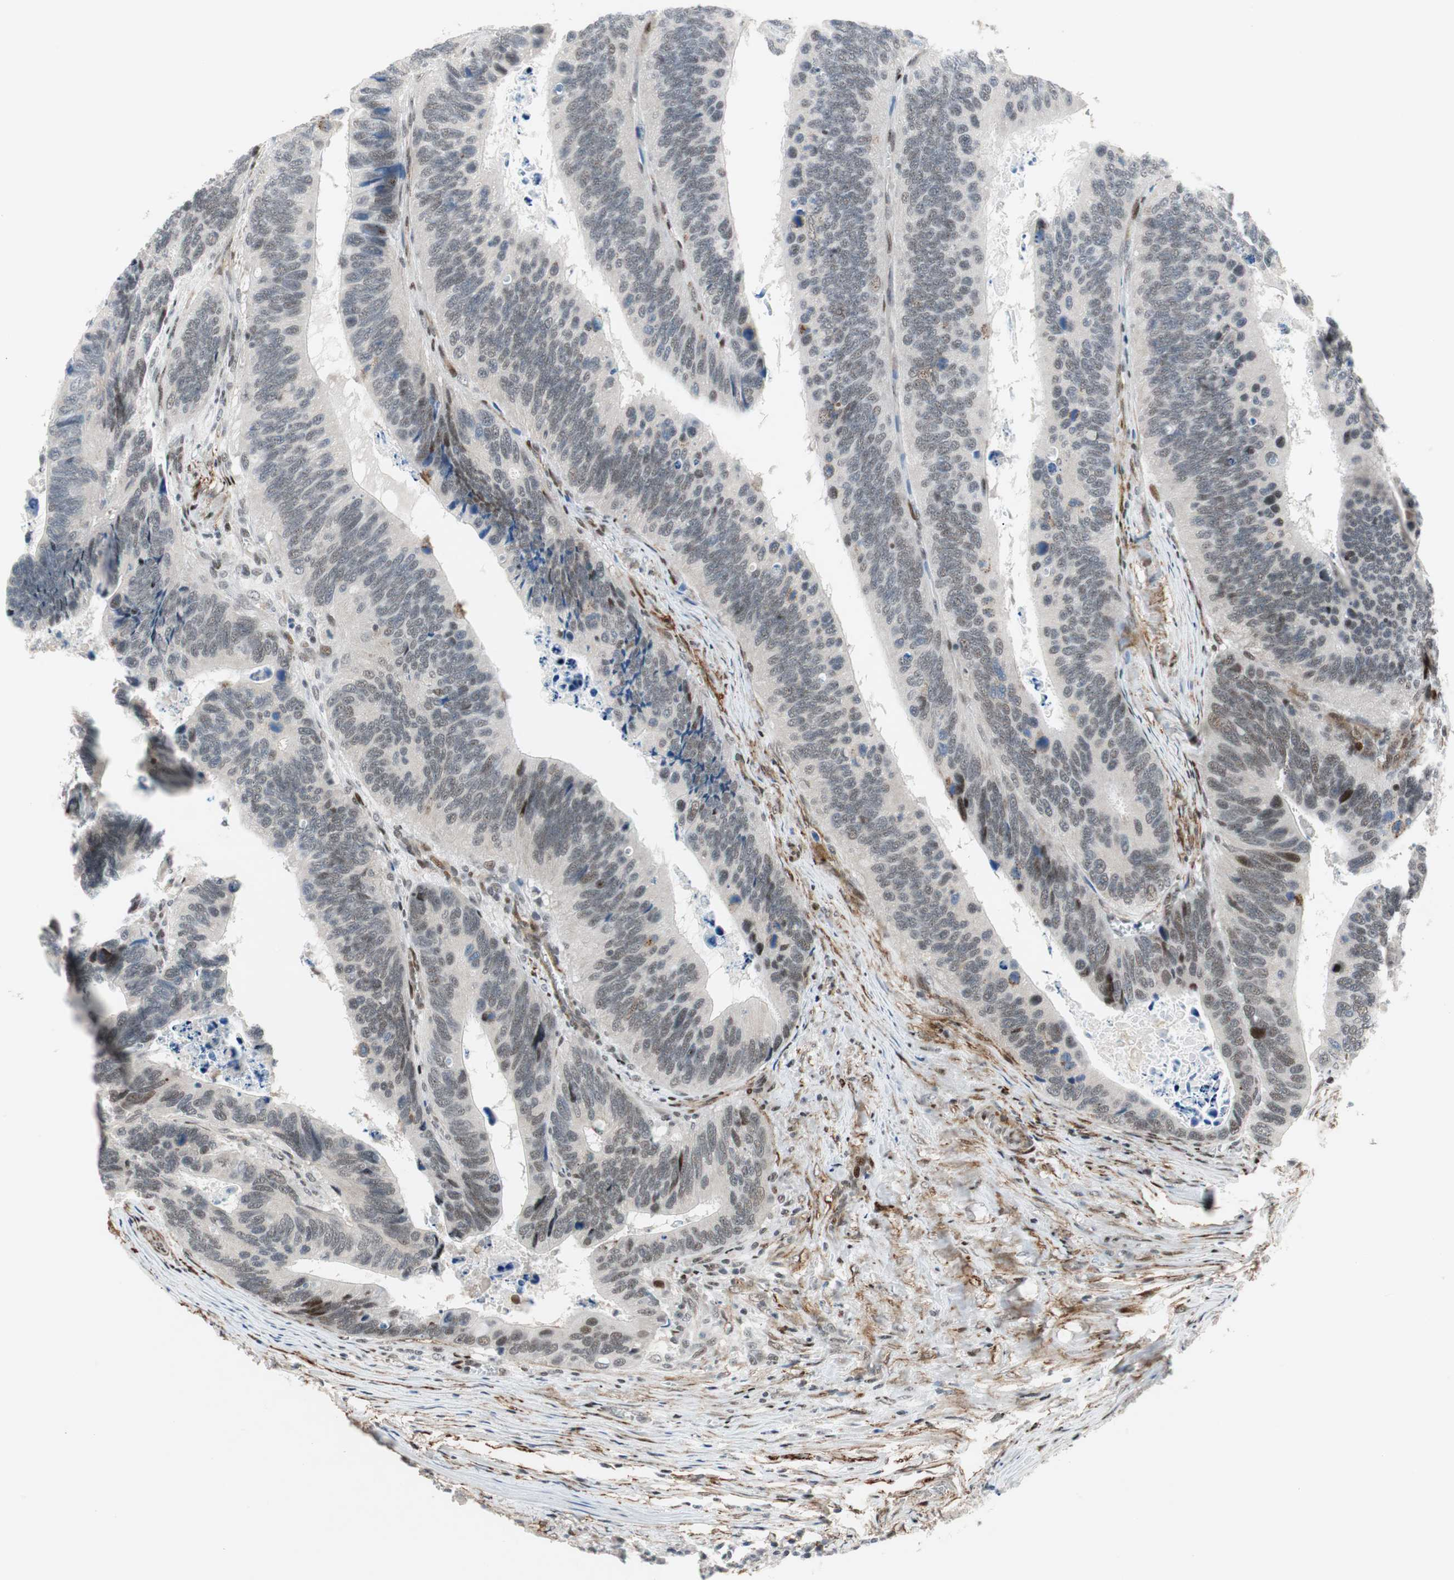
{"staining": {"intensity": "weak", "quantity": "<25%", "location": "nuclear"}, "tissue": "colorectal cancer", "cell_type": "Tumor cells", "image_type": "cancer", "snomed": [{"axis": "morphology", "description": "Adenocarcinoma, NOS"}, {"axis": "topography", "description": "Colon"}], "caption": "Human adenocarcinoma (colorectal) stained for a protein using IHC shows no expression in tumor cells.", "gene": "FBXO44", "patient": {"sex": "male", "age": 72}}